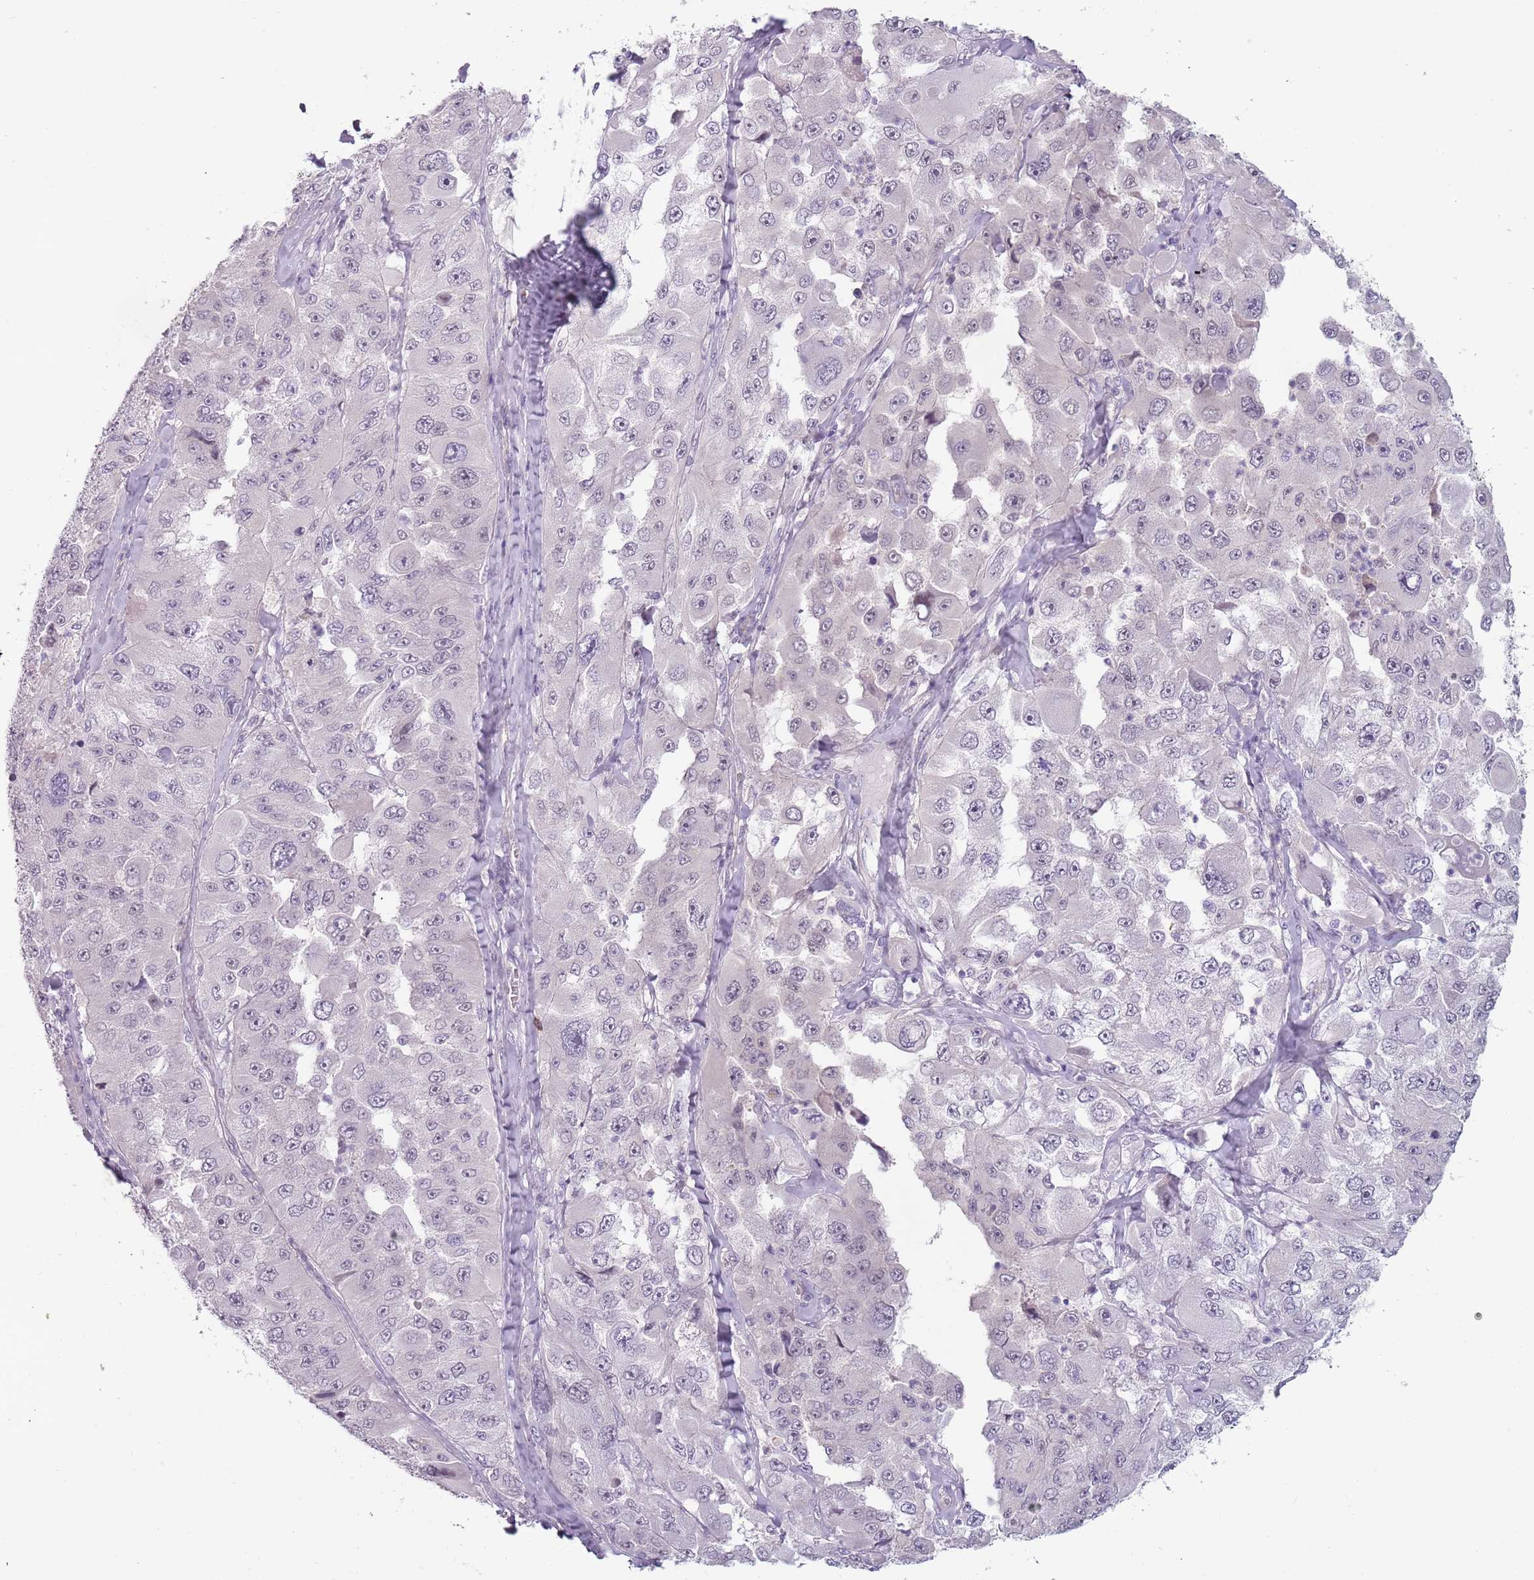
{"staining": {"intensity": "negative", "quantity": "none", "location": "none"}, "tissue": "melanoma", "cell_type": "Tumor cells", "image_type": "cancer", "snomed": [{"axis": "morphology", "description": "Malignant melanoma, Metastatic site"}, {"axis": "topography", "description": "Lymph node"}], "caption": "High power microscopy micrograph of an immunohistochemistry (IHC) photomicrograph of malignant melanoma (metastatic site), revealing no significant expression in tumor cells.", "gene": "RFX2", "patient": {"sex": "male", "age": 62}}